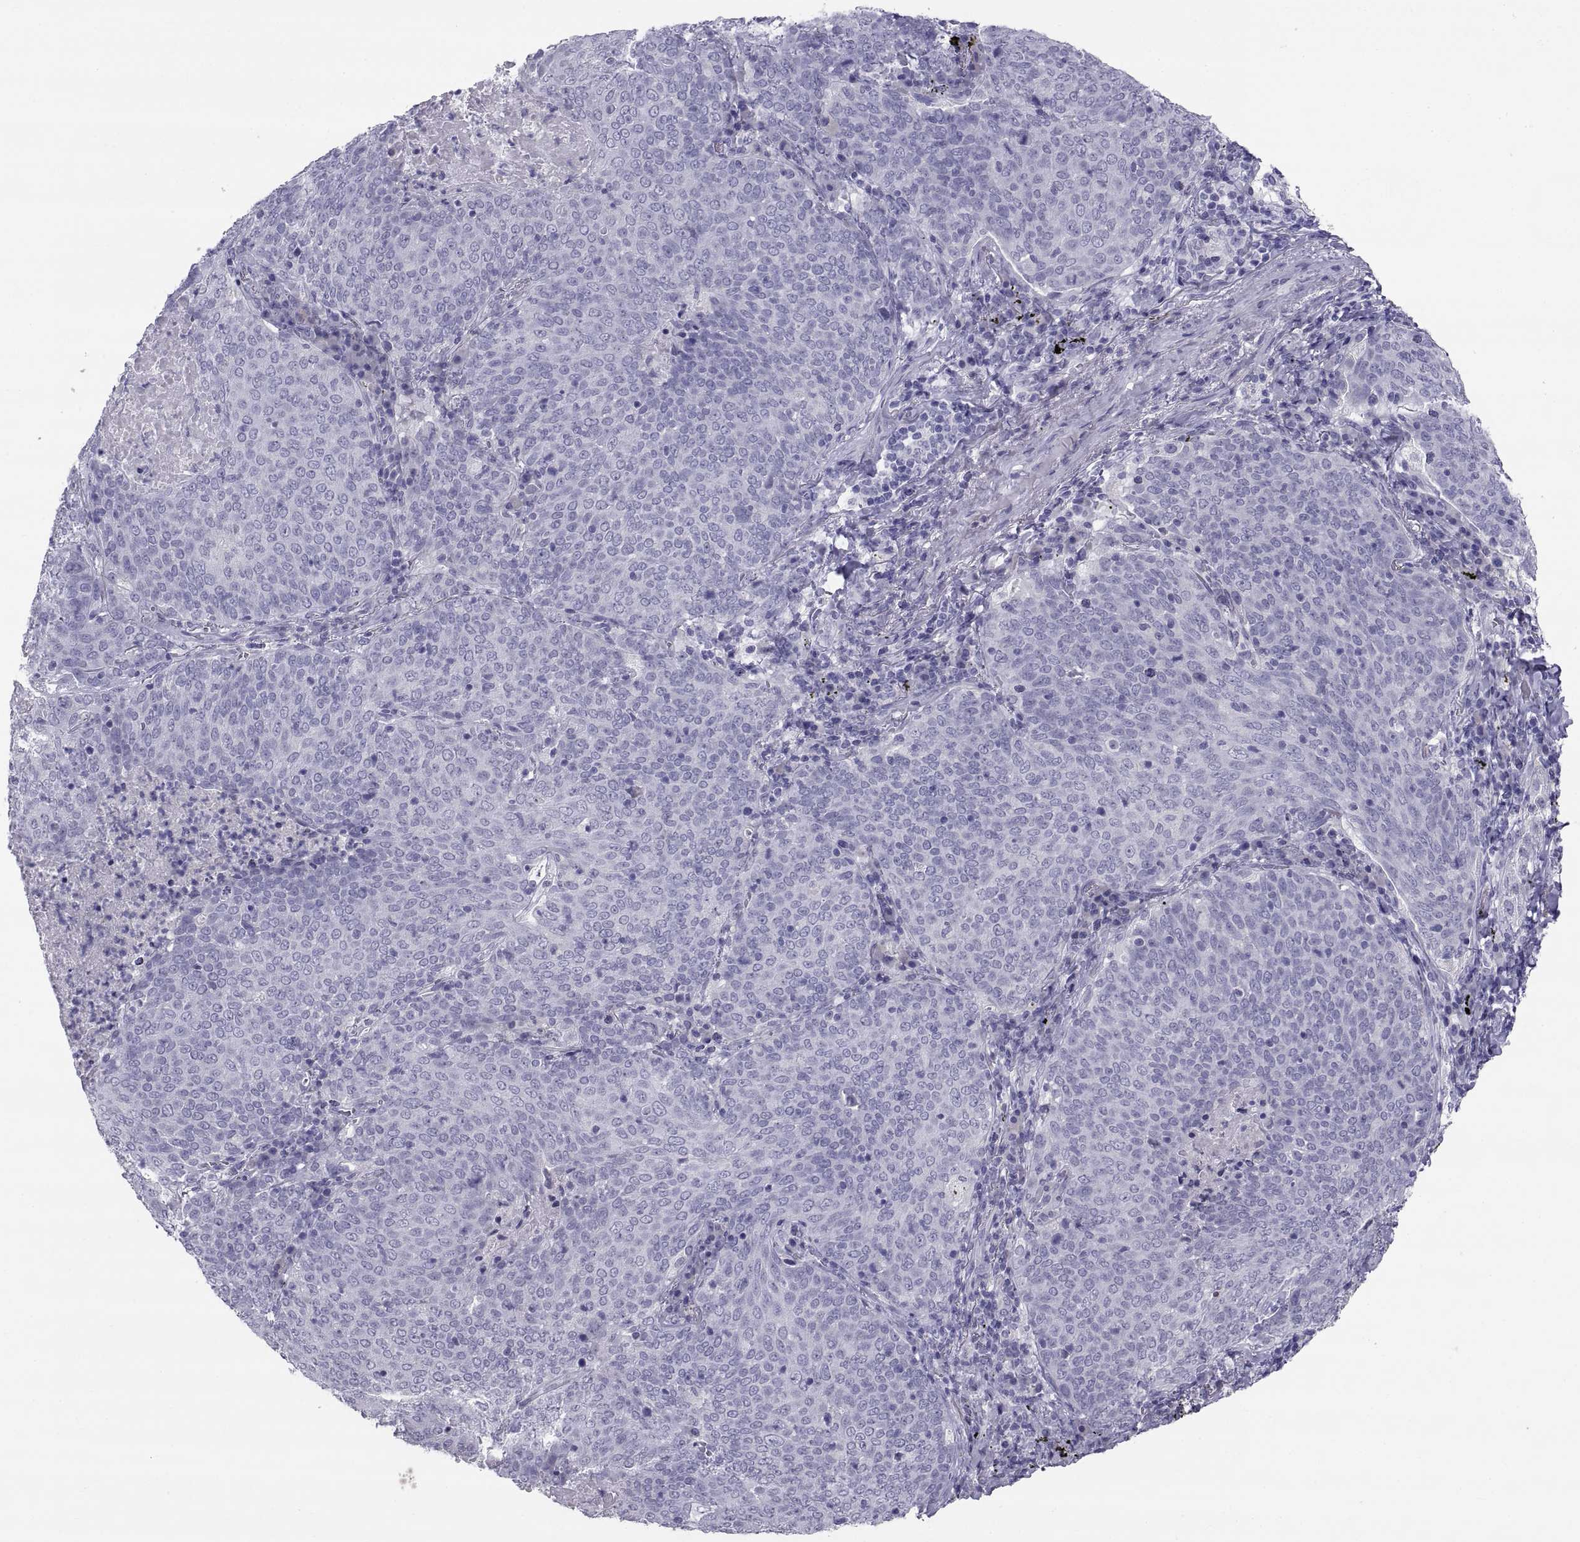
{"staining": {"intensity": "negative", "quantity": "none", "location": "none"}, "tissue": "lung cancer", "cell_type": "Tumor cells", "image_type": "cancer", "snomed": [{"axis": "morphology", "description": "Squamous cell carcinoma, NOS"}, {"axis": "topography", "description": "Lung"}], "caption": "Tumor cells show no significant protein positivity in squamous cell carcinoma (lung). (Brightfield microscopy of DAB (3,3'-diaminobenzidine) IHC at high magnification).", "gene": "TEX13A", "patient": {"sex": "male", "age": 82}}